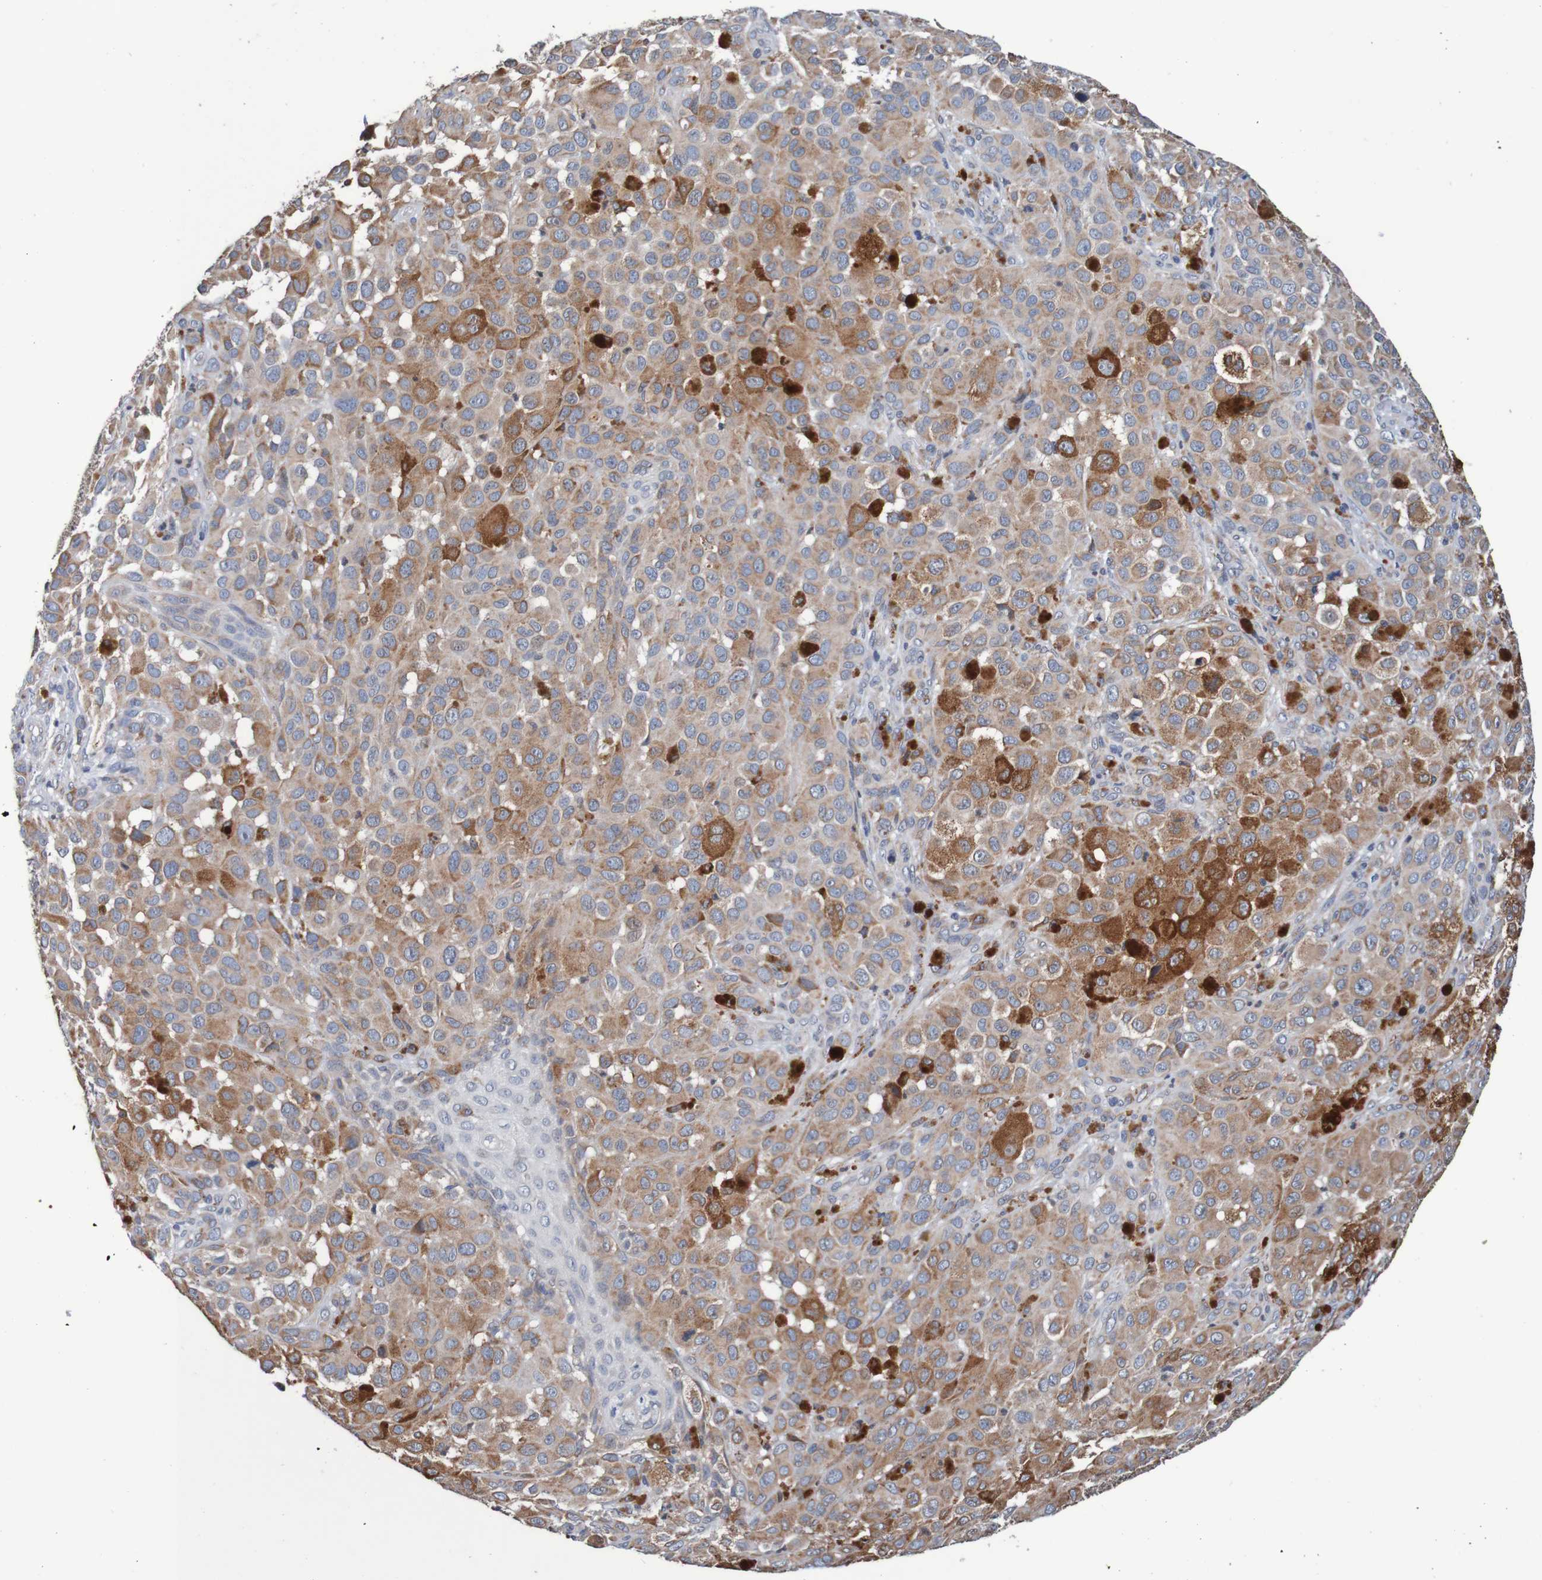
{"staining": {"intensity": "moderate", "quantity": ">75%", "location": "cytoplasmic/membranous"}, "tissue": "melanoma", "cell_type": "Tumor cells", "image_type": "cancer", "snomed": [{"axis": "morphology", "description": "Malignant melanoma, NOS"}, {"axis": "topography", "description": "Skin"}], "caption": "Moderate cytoplasmic/membranous positivity for a protein is identified in approximately >75% of tumor cells of melanoma using IHC.", "gene": "FIBP", "patient": {"sex": "male", "age": 96}}